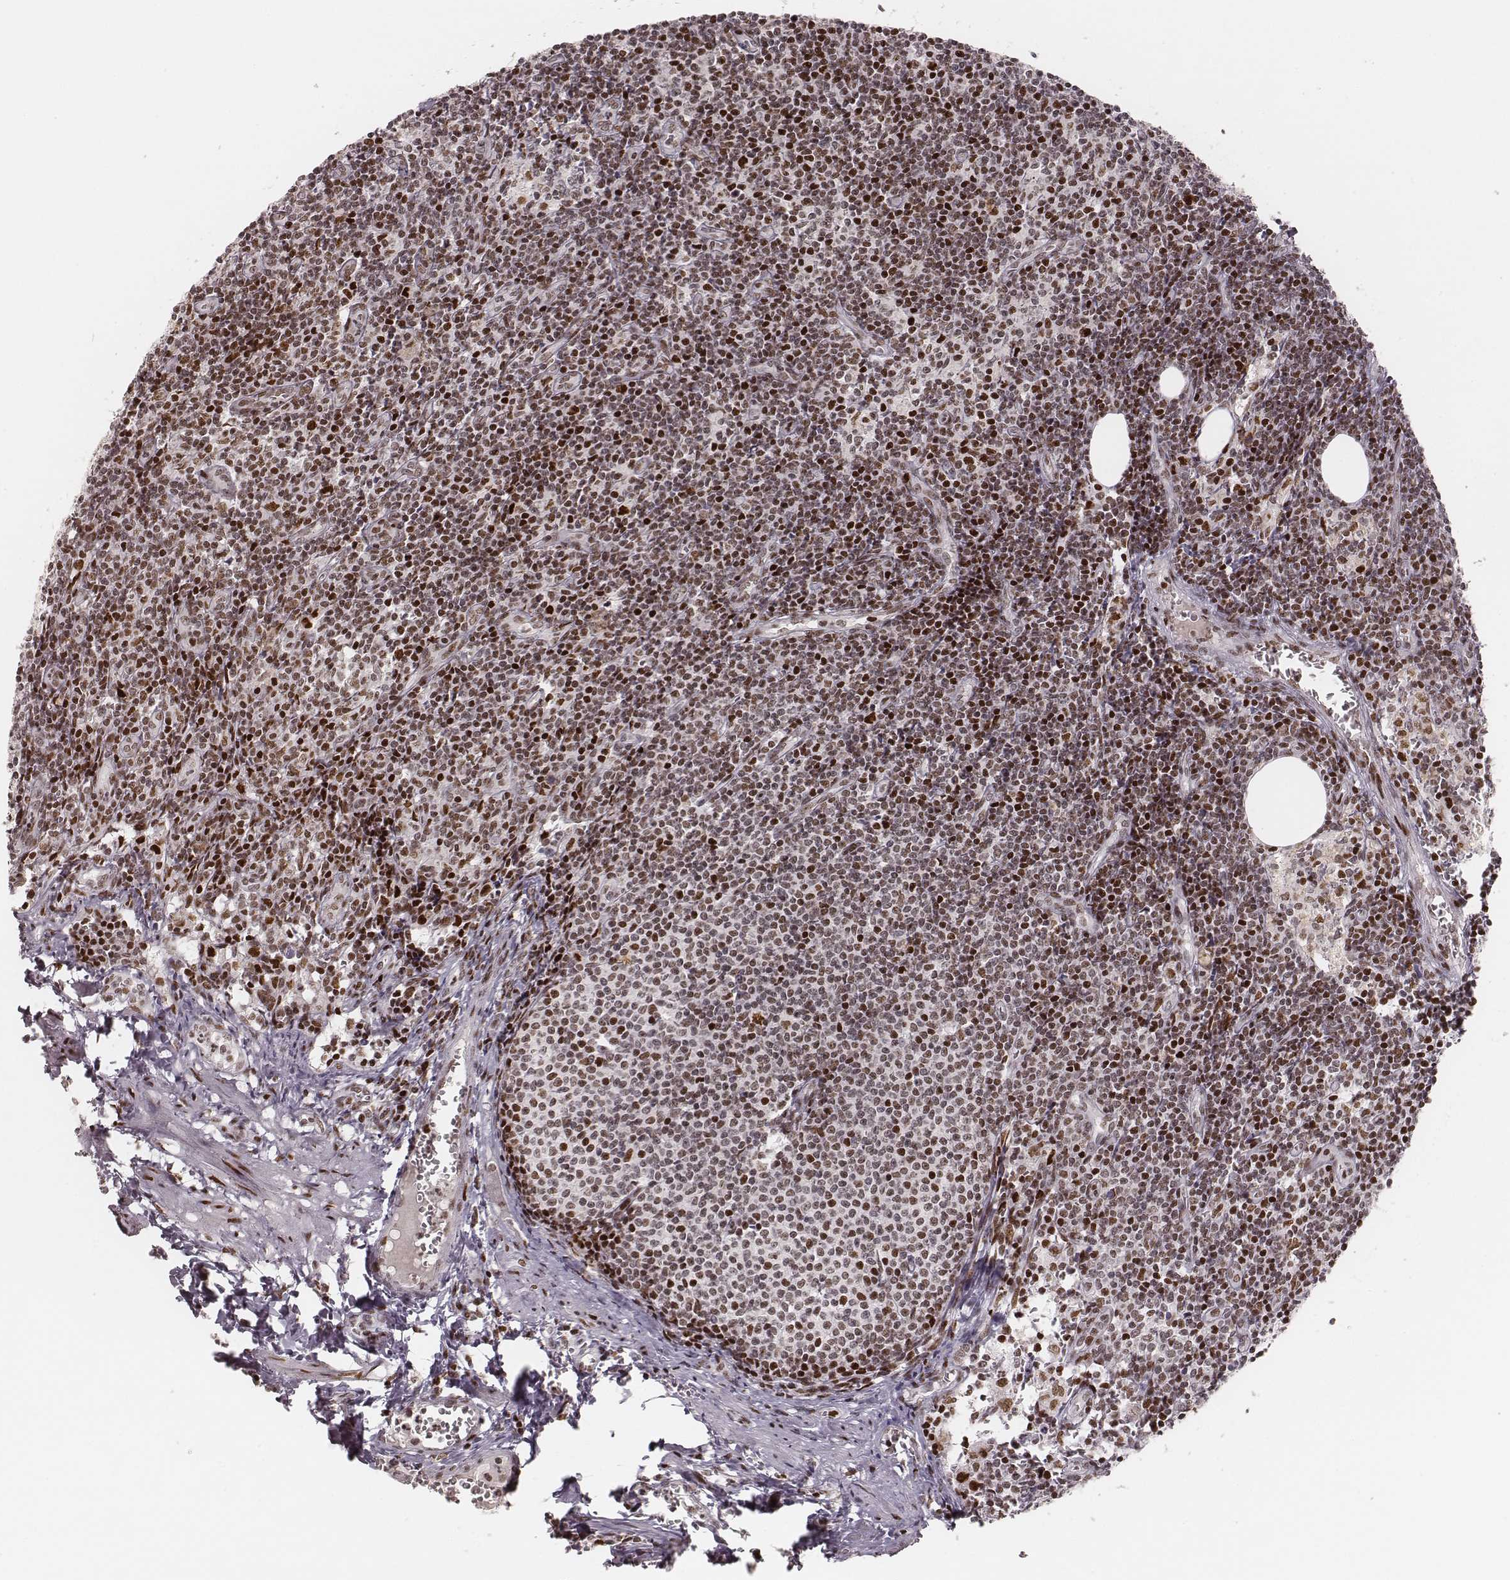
{"staining": {"intensity": "strong", "quantity": ">75%", "location": "nuclear"}, "tissue": "lymph node", "cell_type": "Non-germinal center cells", "image_type": "normal", "snomed": [{"axis": "morphology", "description": "Normal tissue, NOS"}, {"axis": "topography", "description": "Lymph node"}], "caption": "Immunohistochemistry (DAB) staining of benign human lymph node exhibits strong nuclear protein expression in about >75% of non-germinal center cells.", "gene": "HNRNPC", "patient": {"sex": "female", "age": 50}}